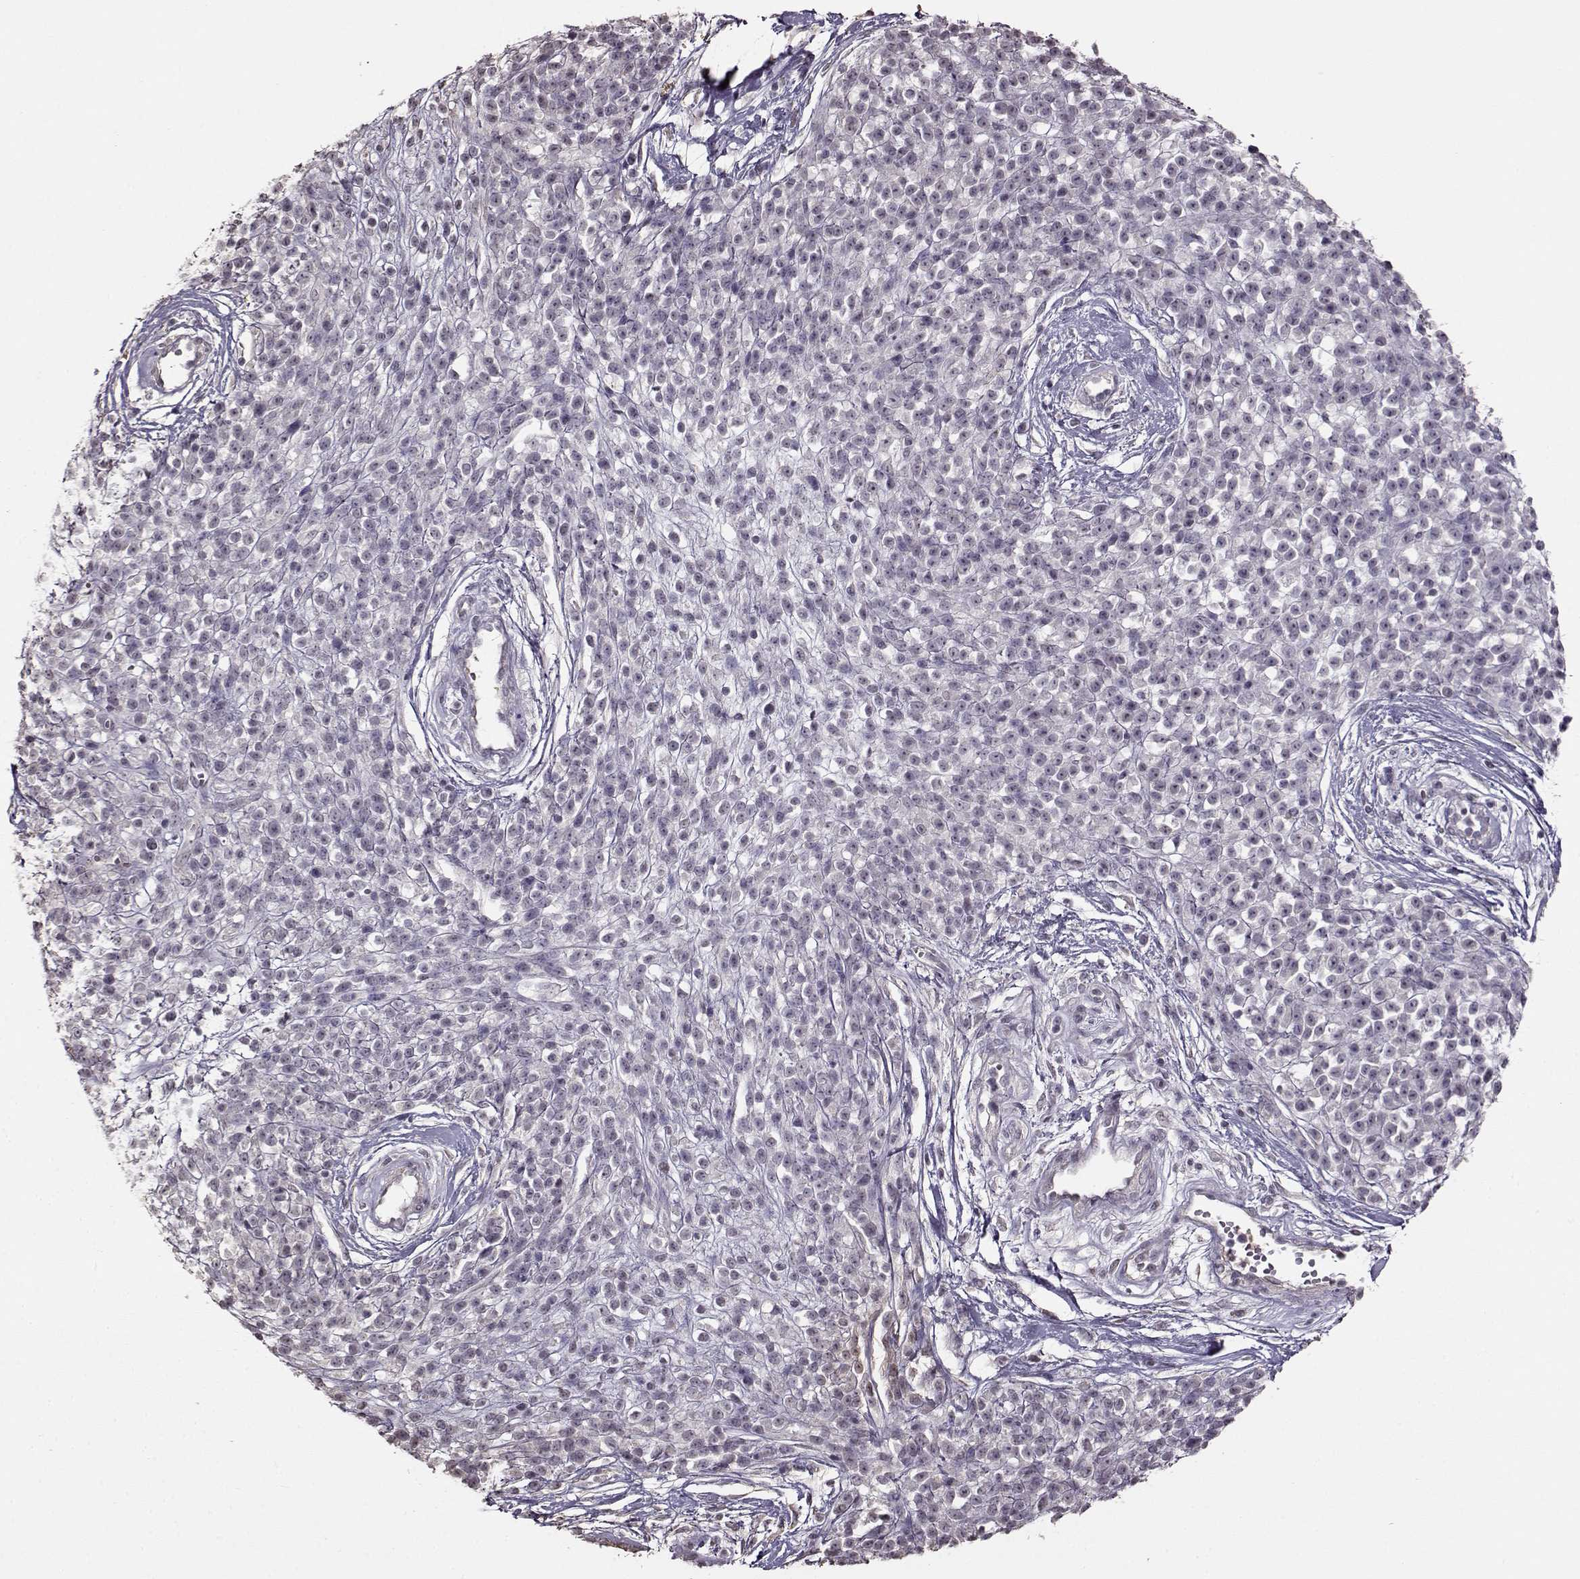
{"staining": {"intensity": "negative", "quantity": "none", "location": "none"}, "tissue": "melanoma", "cell_type": "Tumor cells", "image_type": "cancer", "snomed": [{"axis": "morphology", "description": "Malignant melanoma, NOS"}, {"axis": "topography", "description": "Skin"}, {"axis": "topography", "description": "Skin of trunk"}], "caption": "Melanoma stained for a protein using immunohistochemistry (IHC) demonstrates no positivity tumor cells.", "gene": "FSHB", "patient": {"sex": "male", "age": 74}}